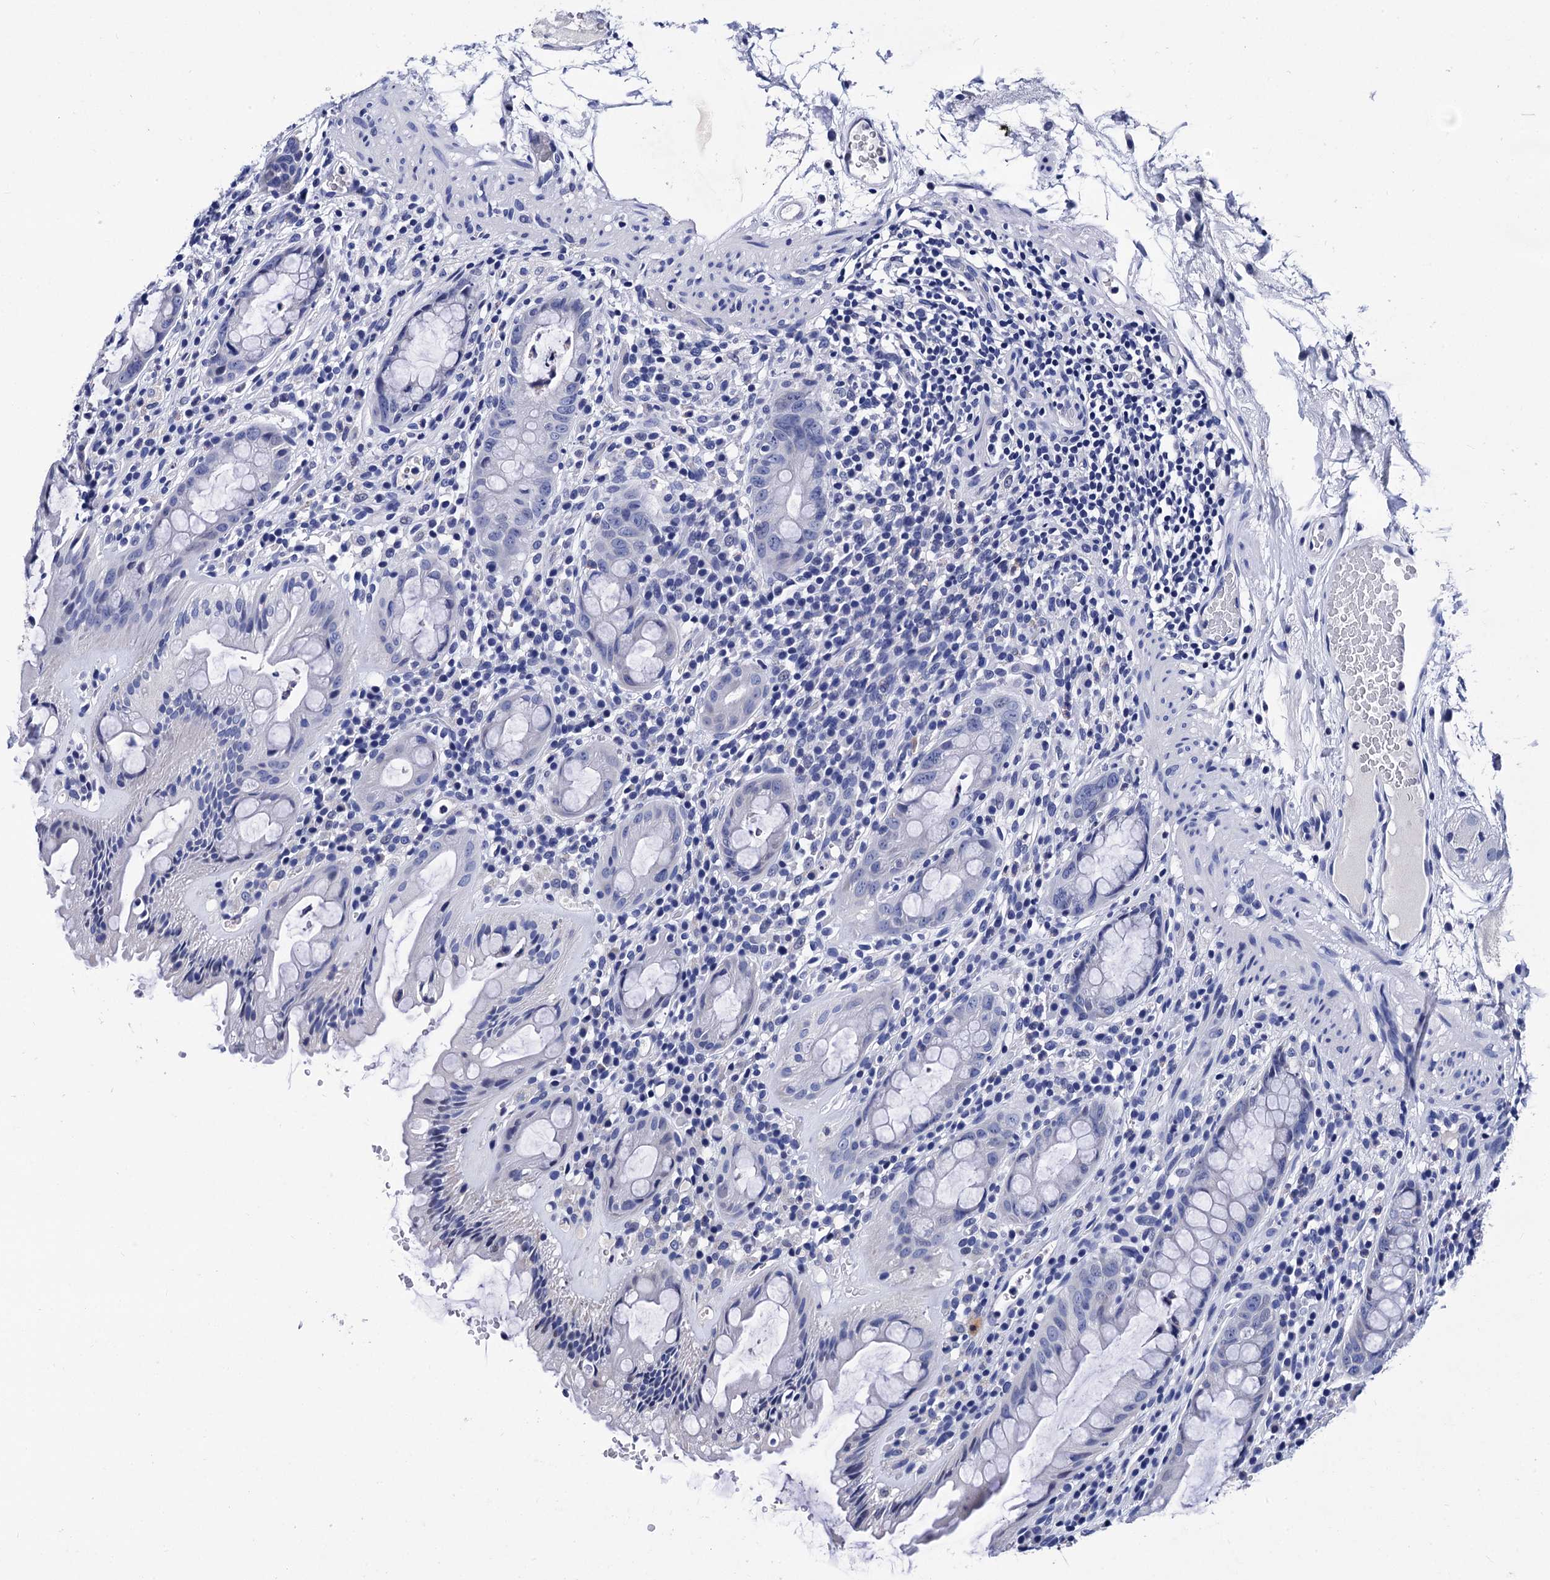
{"staining": {"intensity": "negative", "quantity": "none", "location": "none"}, "tissue": "rectum", "cell_type": "Glandular cells", "image_type": "normal", "snomed": [{"axis": "morphology", "description": "Normal tissue, NOS"}, {"axis": "topography", "description": "Rectum"}], "caption": "Immunohistochemistry image of normal rectum: rectum stained with DAB displays no significant protein staining in glandular cells.", "gene": "LRRC30", "patient": {"sex": "female", "age": 57}}